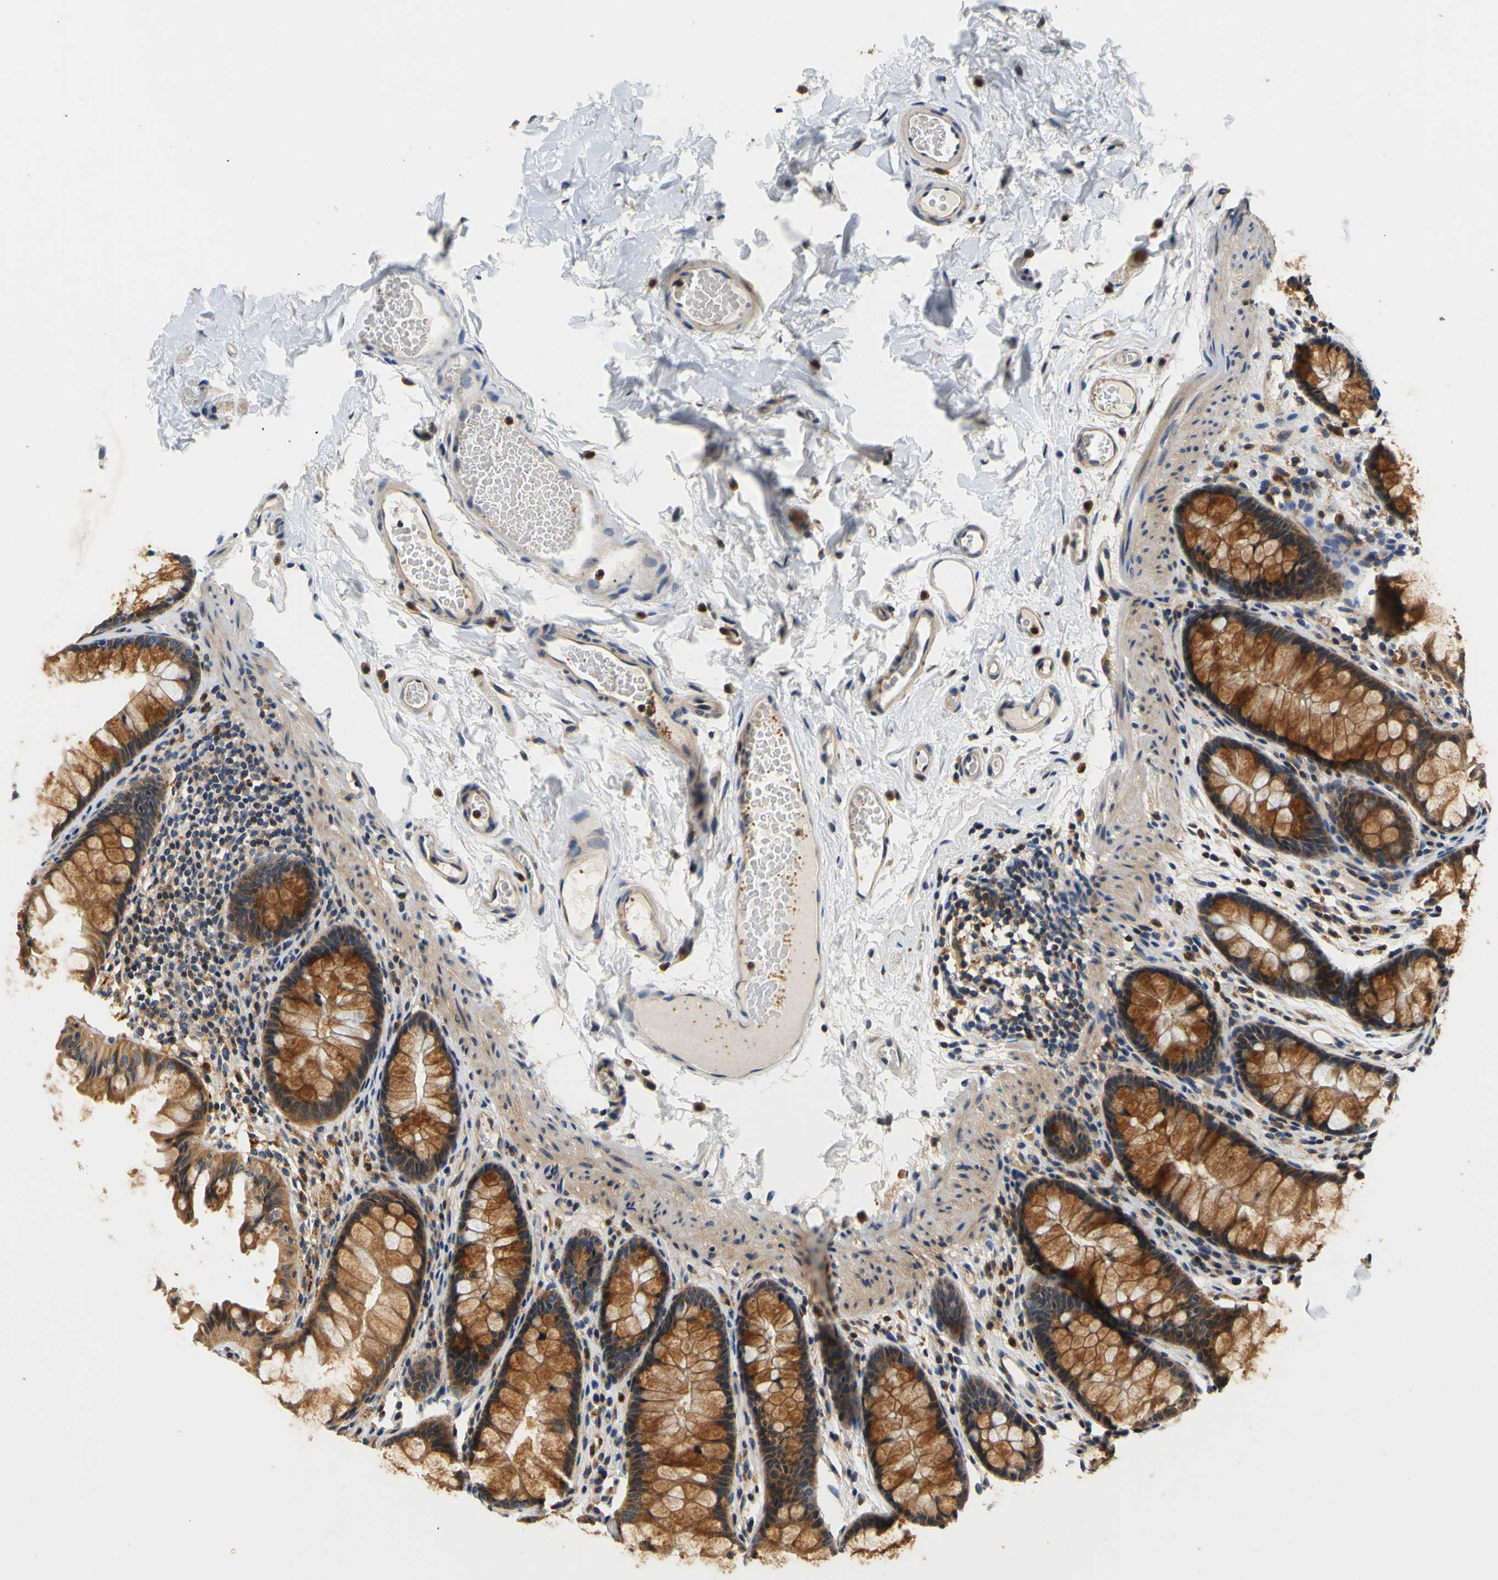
{"staining": {"intensity": "weak", "quantity": ">75%", "location": "cytoplasmic/membranous"}, "tissue": "colon", "cell_type": "Endothelial cells", "image_type": "normal", "snomed": [{"axis": "morphology", "description": "Normal tissue, NOS"}, {"axis": "topography", "description": "Colon"}], "caption": "The image exhibits immunohistochemical staining of normal colon. There is weak cytoplasmic/membranous expression is appreciated in approximately >75% of endothelial cells. Using DAB (3,3'-diaminobenzidine) (brown) and hematoxylin (blue) stains, captured at high magnification using brightfield microscopy.", "gene": "TNIK", "patient": {"sex": "female", "age": 55}}